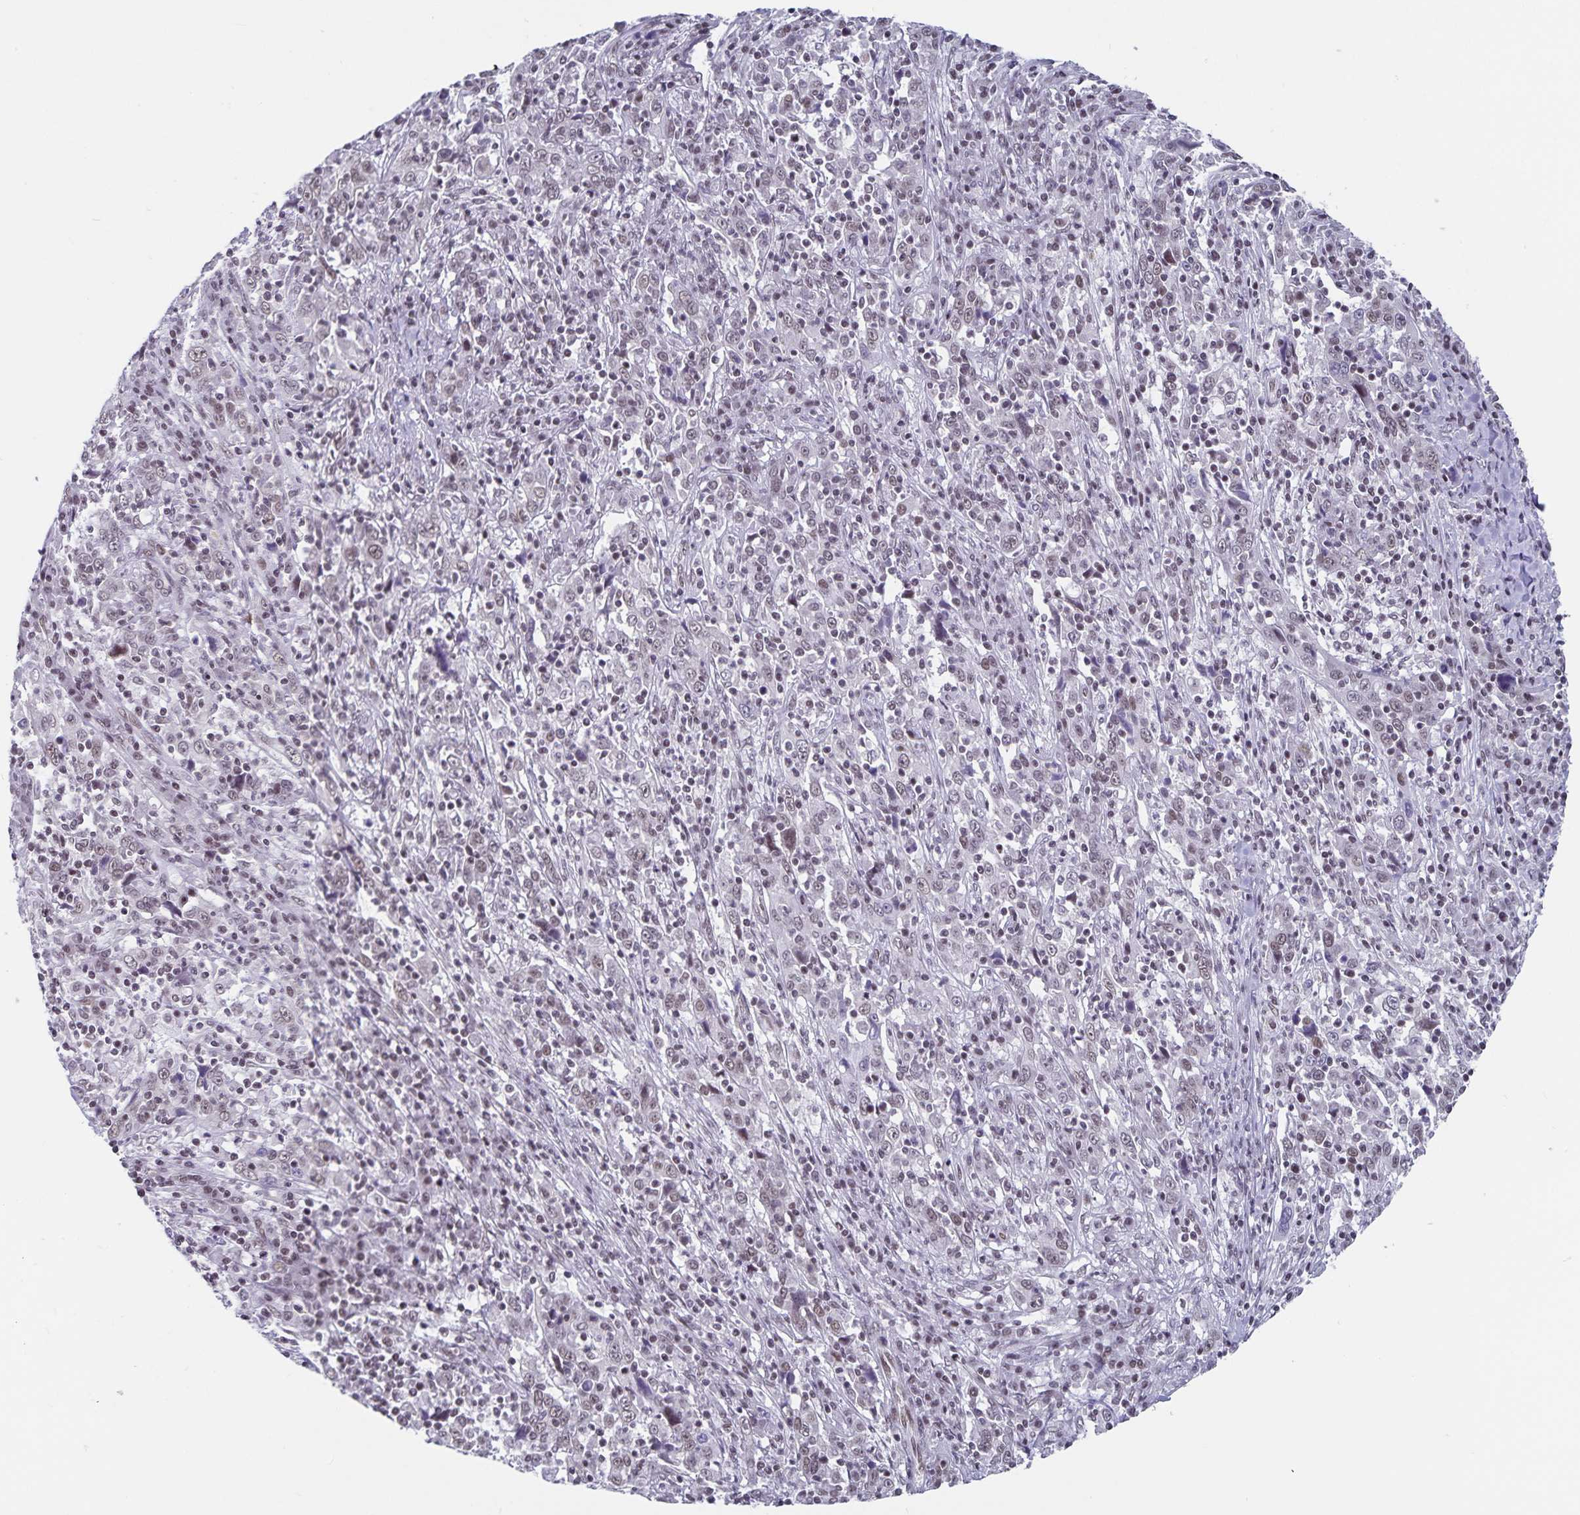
{"staining": {"intensity": "weak", "quantity": "25%-75%", "location": "nuclear"}, "tissue": "cervical cancer", "cell_type": "Tumor cells", "image_type": "cancer", "snomed": [{"axis": "morphology", "description": "Squamous cell carcinoma, NOS"}, {"axis": "topography", "description": "Cervix"}], "caption": "A high-resolution histopathology image shows immunohistochemistry staining of cervical cancer, which shows weak nuclear staining in about 25%-75% of tumor cells. The staining was performed using DAB (3,3'-diaminobenzidine), with brown indicating positive protein expression. Nuclei are stained blue with hematoxylin.", "gene": "PBX2", "patient": {"sex": "female", "age": 46}}